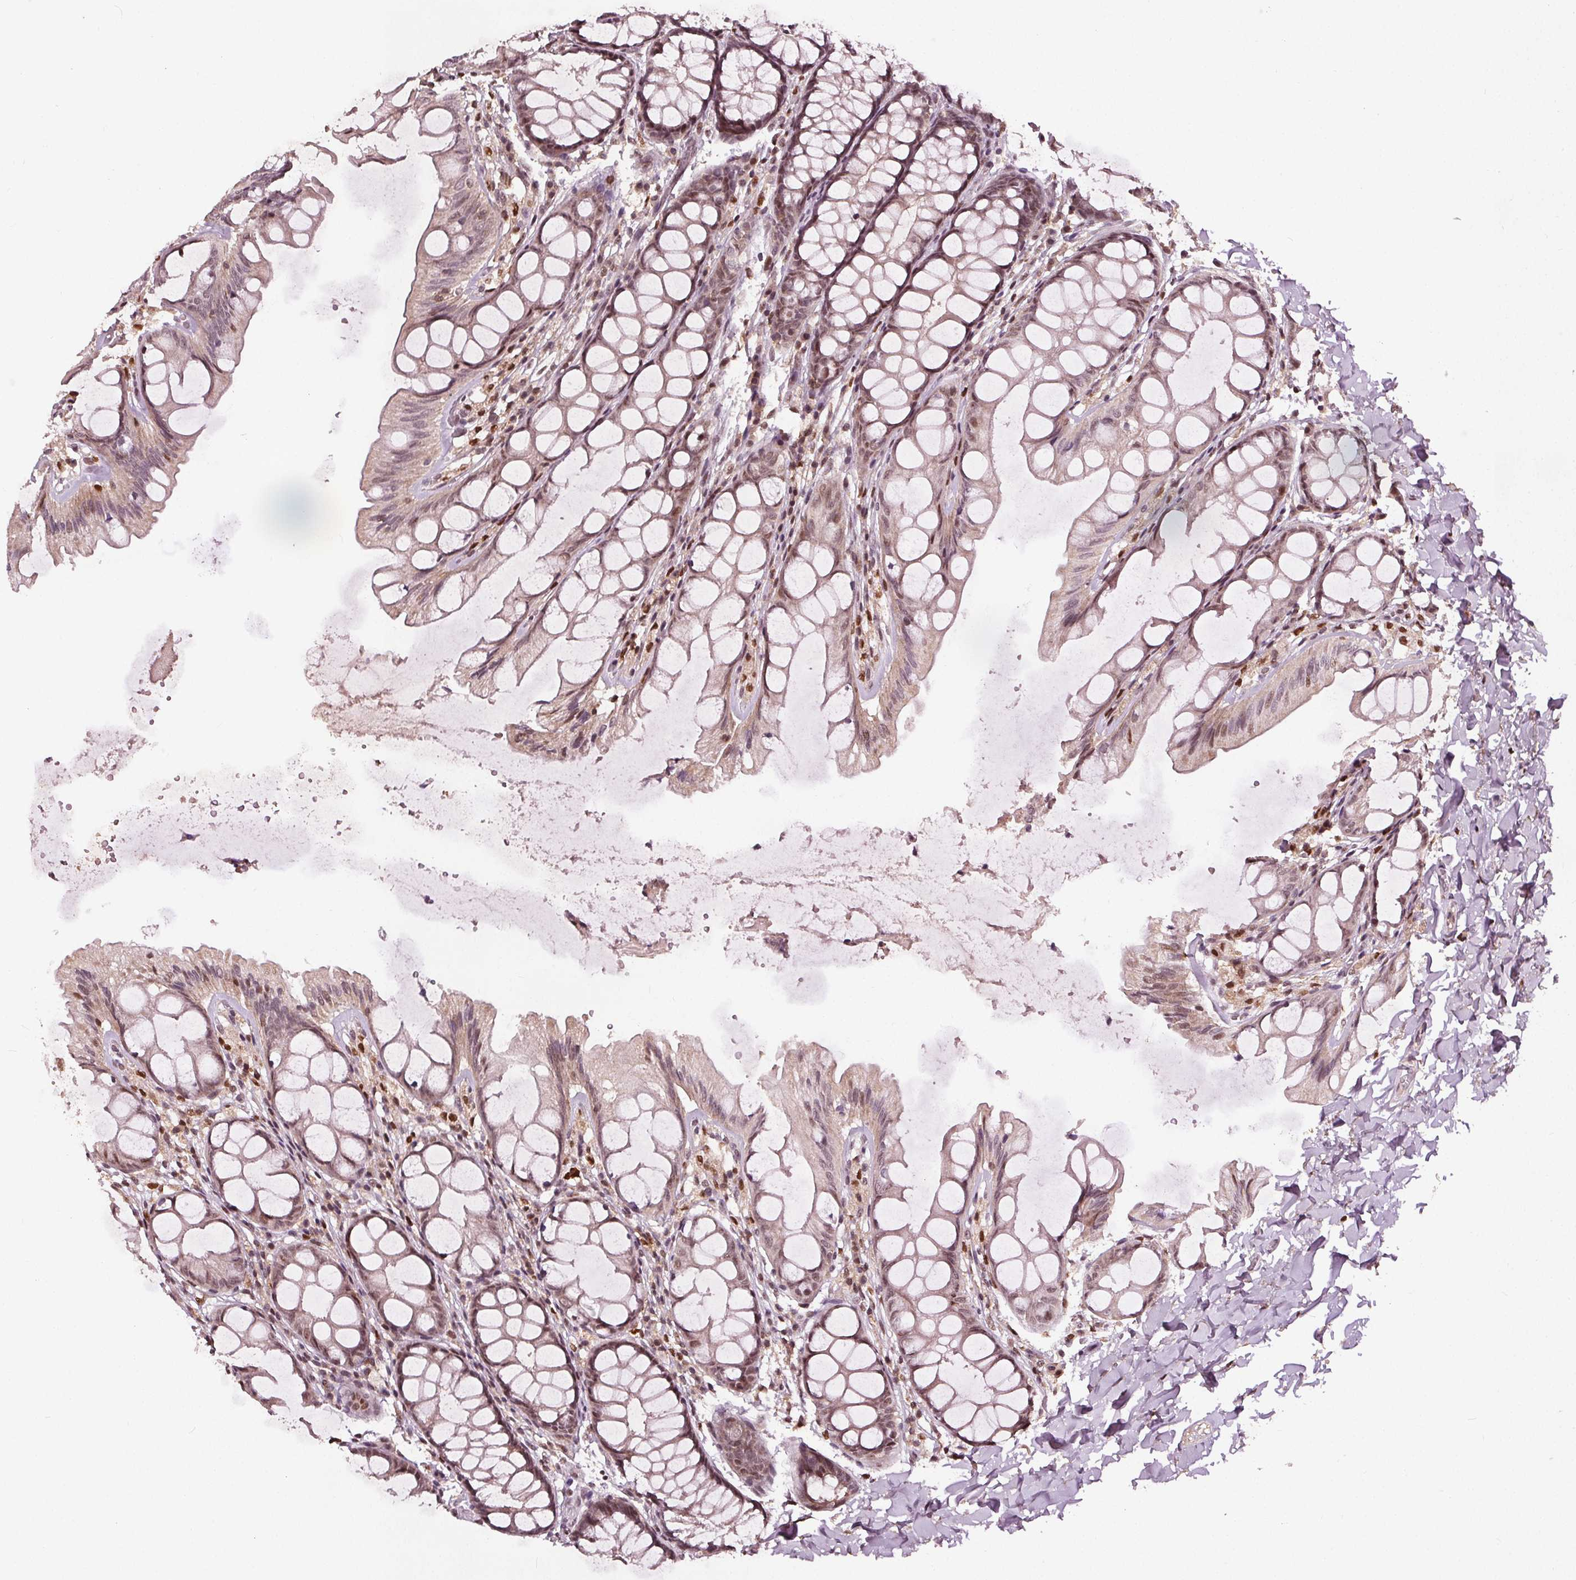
{"staining": {"intensity": "weak", "quantity": "25%-75%", "location": "cytoplasmic/membranous,nuclear"}, "tissue": "colon", "cell_type": "Glandular cells", "image_type": "normal", "snomed": [{"axis": "morphology", "description": "Normal tissue, NOS"}, {"axis": "topography", "description": "Colon"}], "caption": "Immunohistochemical staining of normal human colon demonstrates low levels of weak cytoplasmic/membranous,nuclear staining in approximately 25%-75% of glandular cells. (Stains: DAB (3,3'-diaminobenzidine) in brown, nuclei in blue, Microscopy: brightfield microscopy at high magnification).", "gene": "DDX11", "patient": {"sex": "male", "age": 47}}